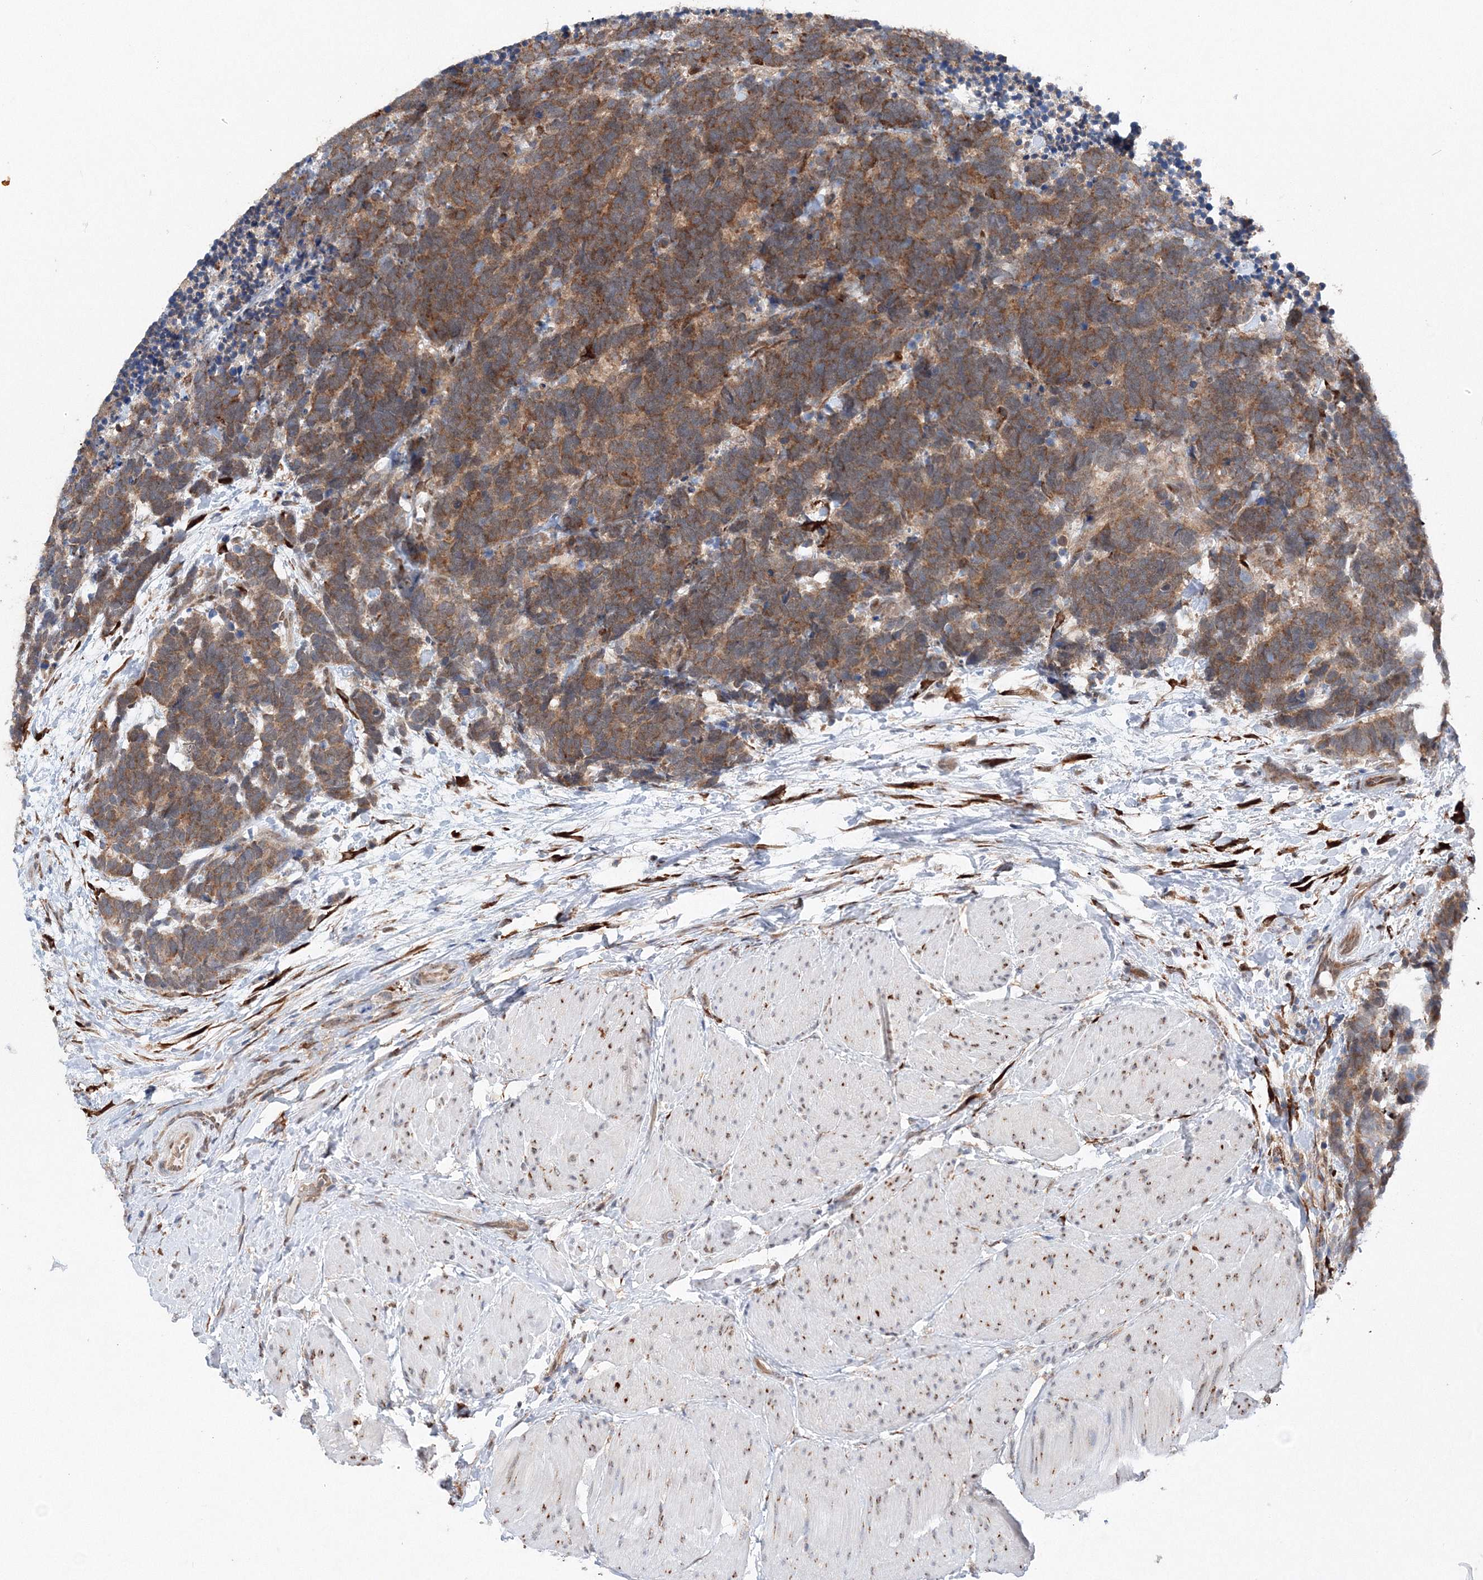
{"staining": {"intensity": "moderate", "quantity": ">75%", "location": "cytoplasmic/membranous"}, "tissue": "carcinoid", "cell_type": "Tumor cells", "image_type": "cancer", "snomed": [{"axis": "morphology", "description": "Carcinoma, NOS"}, {"axis": "morphology", "description": "Carcinoid, malignant, NOS"}, {"axis": "topography", "description": "Urinary bladder"}], "caption": "About >75% of tumor cells in carcinoid demonstrate moderate cytoplasmic/membranous protein staining as visualized by brown immunohistochemical staining.", "gene": "DIS3L2", "patient": {"sex": "male", "age": 57}}